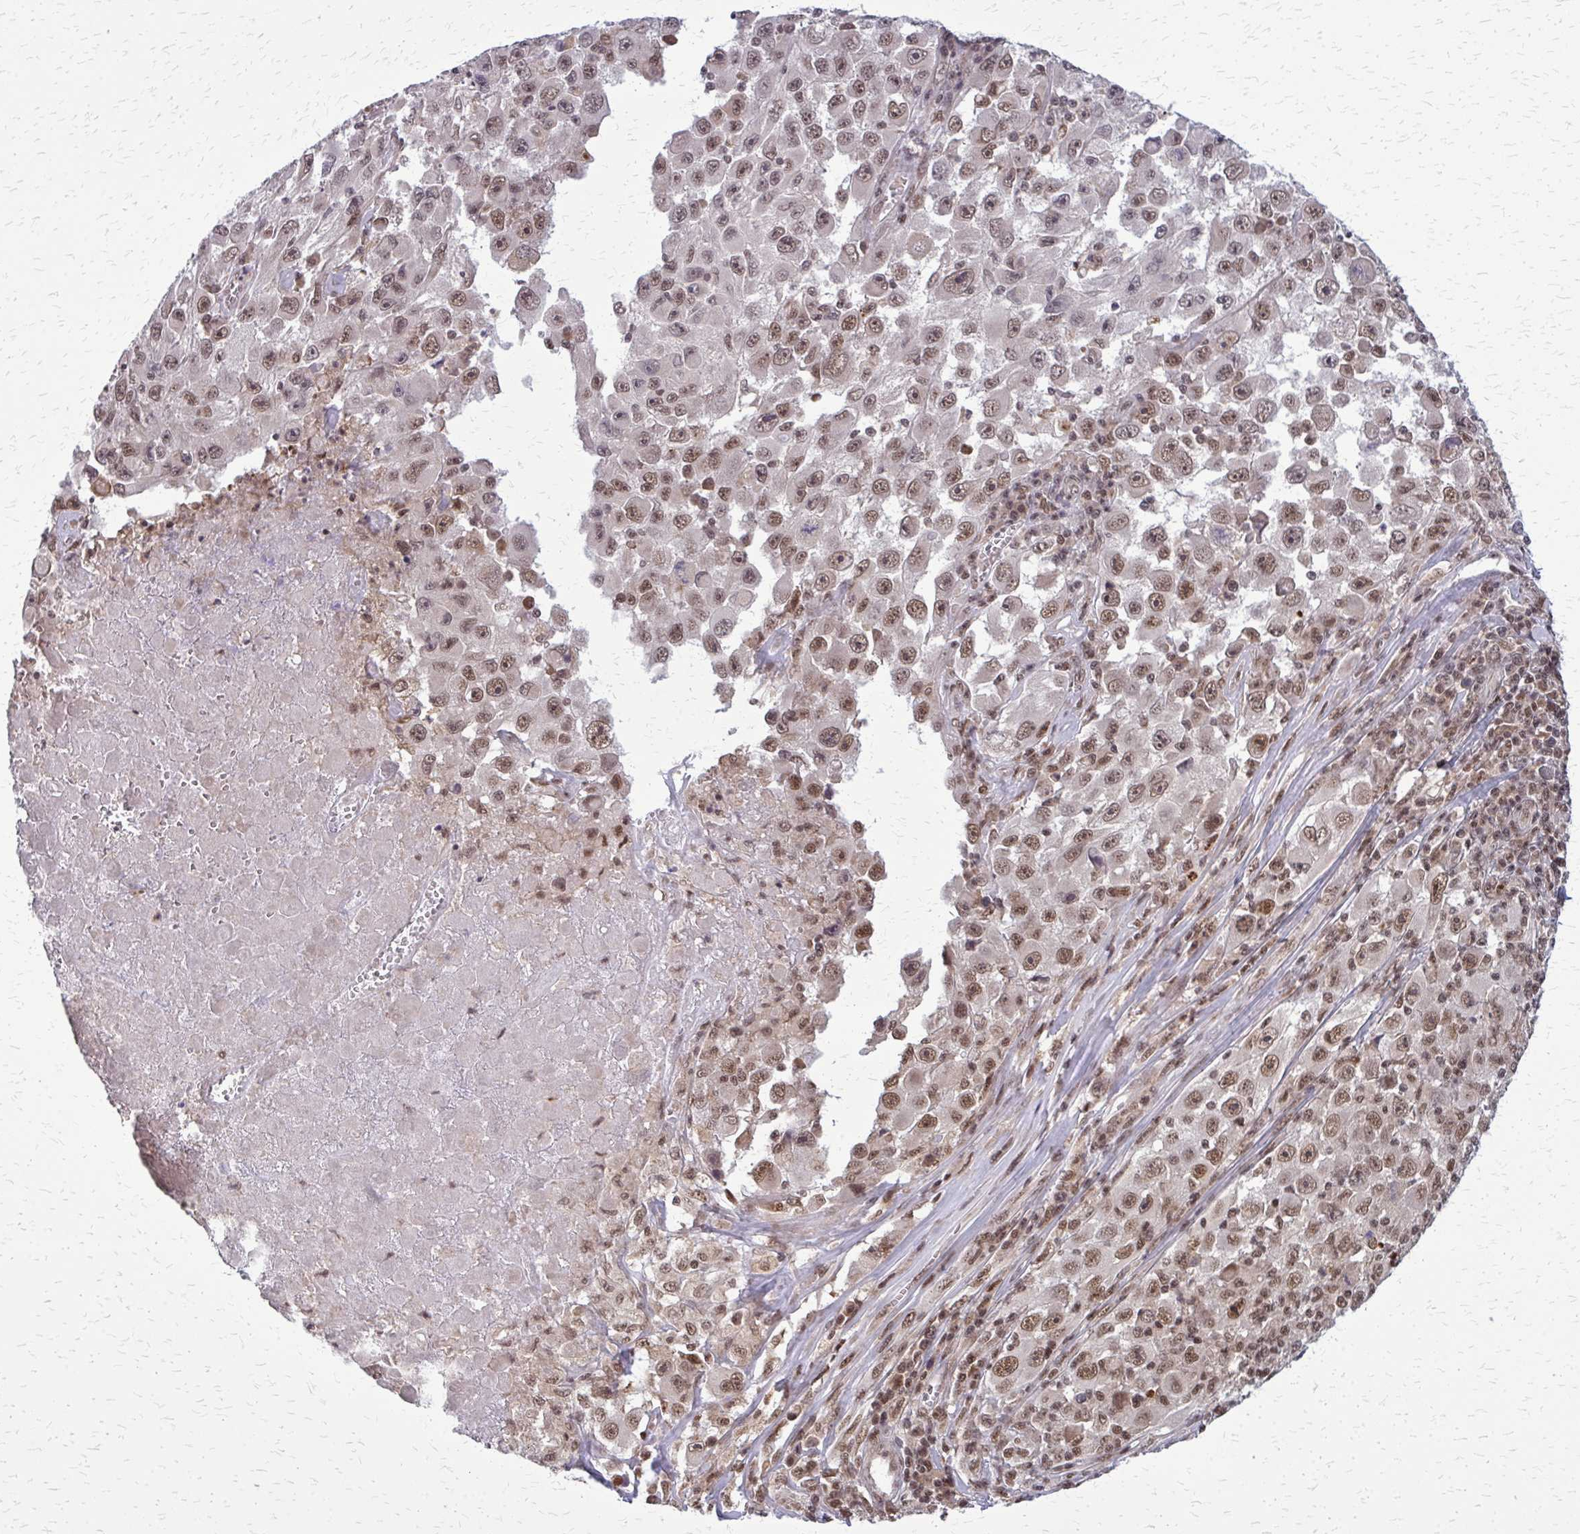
{"staining": {"intensity": "moderate", "quantity": ">75%", "location": "nuclear"}, "tissue": "melanoma", "cell_type": "Tumor cells", "image_type": "cancer", "snomed": [{"axis": "morphology", "description": "Malignant melanoma, Metastatic site"}, {"axis": "topography", "description": "Lymph node"}], "caption": "Tumor cells reveal medium levels of moderate nuclear expression in approximately >75% of cells in melanoma.", "gene": "HDAC3", "patient": {"sex": "female", "age": 67}}